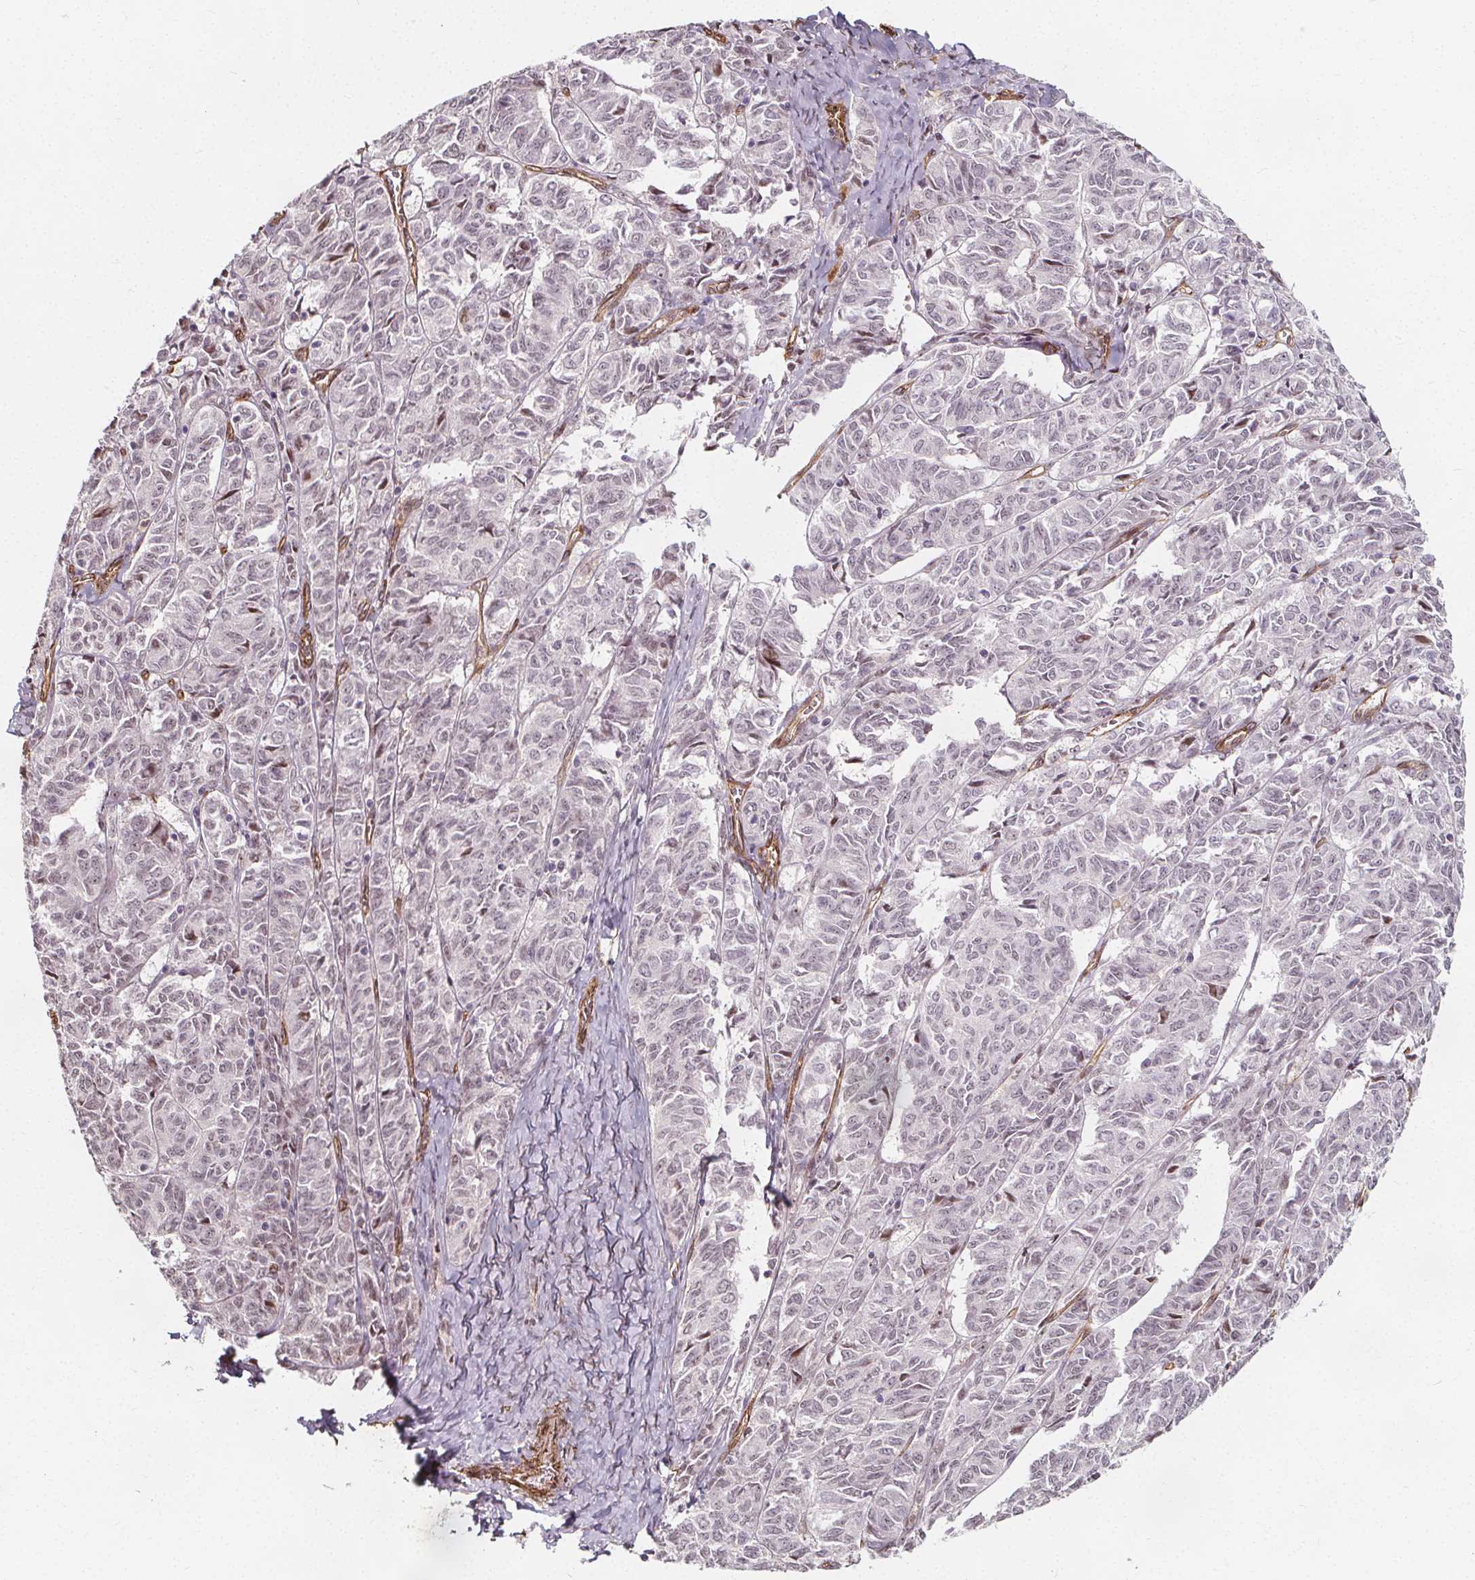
{"staining": {"intensity": "negative", "quantity": "none", "location": "none"}, "tissue": "ovarian cancer", "cell_type": "Tumor cells", "image_type": "cancer", "snomed": [{"axis": "morphology", "description": "Carcinoma, endometroid"}, {"axis": "topography", "description": "Ovary"}], "caption": "Tumor cells are negative for brown protein staining in endometroid carcinoma (ovarian). The staining was performed using DAB to visualize the protein expression in brown, while the nuclei were stained in blue with hematoxylin (Magnification: 20x).", "gene": "HAS1", "patient": {"sex": "female", "age": 80}}